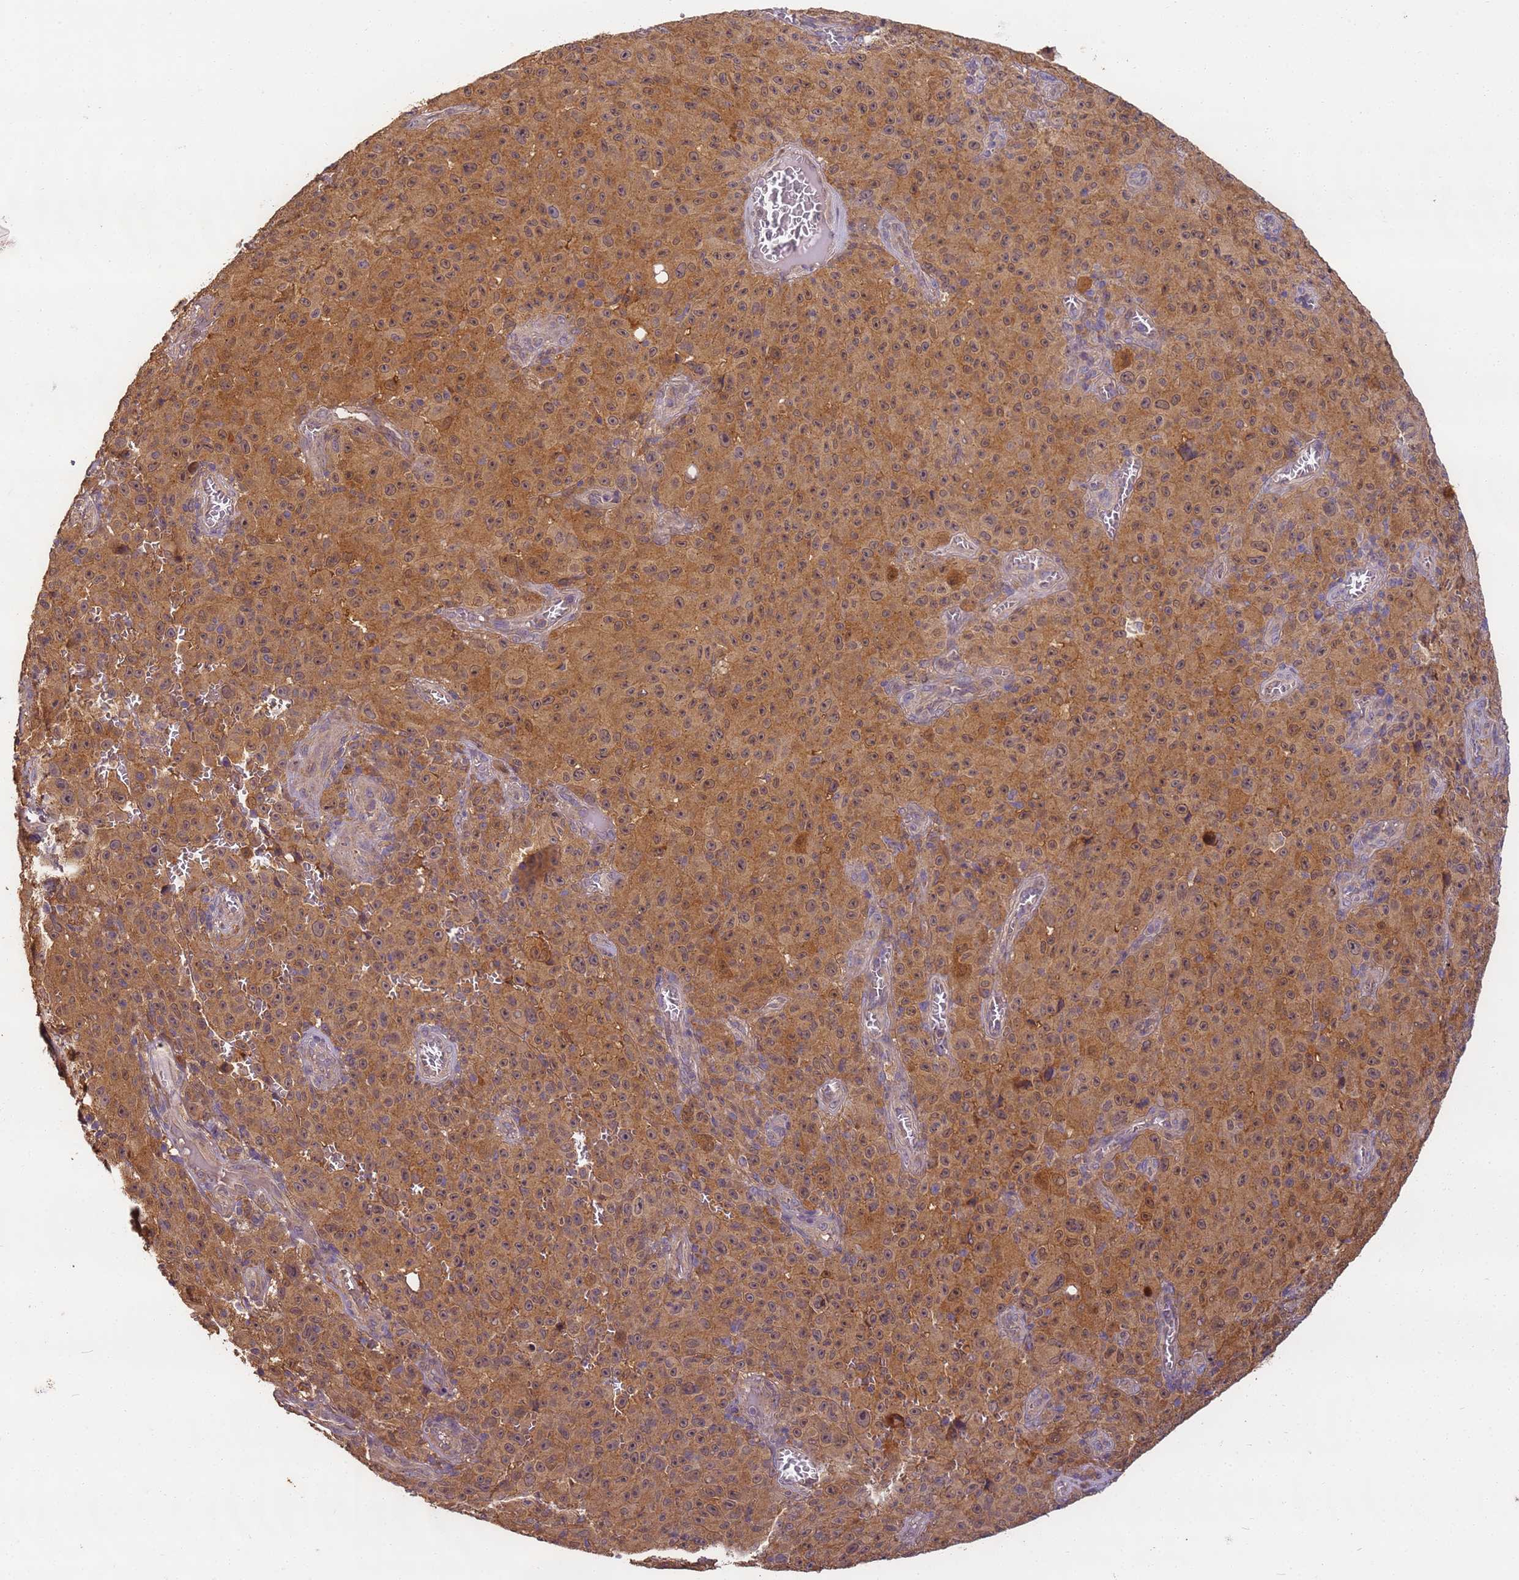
{"staining": {"intensity": "moderate", "quantity": ">75%", "location": "cytoplasmic/membranous,nuclear"}, "tissue": "melanoma", "cell_type": "Tumor cells", "image_type": "cancer", "snomed": [{"axis": "morphology", "description": "Malignant melanoma, NOS"}, {"axis": "topography", "description": "Skin"}], "caption": "This histopathology image exhibits immunohistochemistry (IHC) staining of malignant melanoma, with medium moderate cytoplasmic/membranous and nuclear positivity in about >75% of tumor cells.", "gene": "TIGAR", "patient": {"sex": "female", "age": 82}}